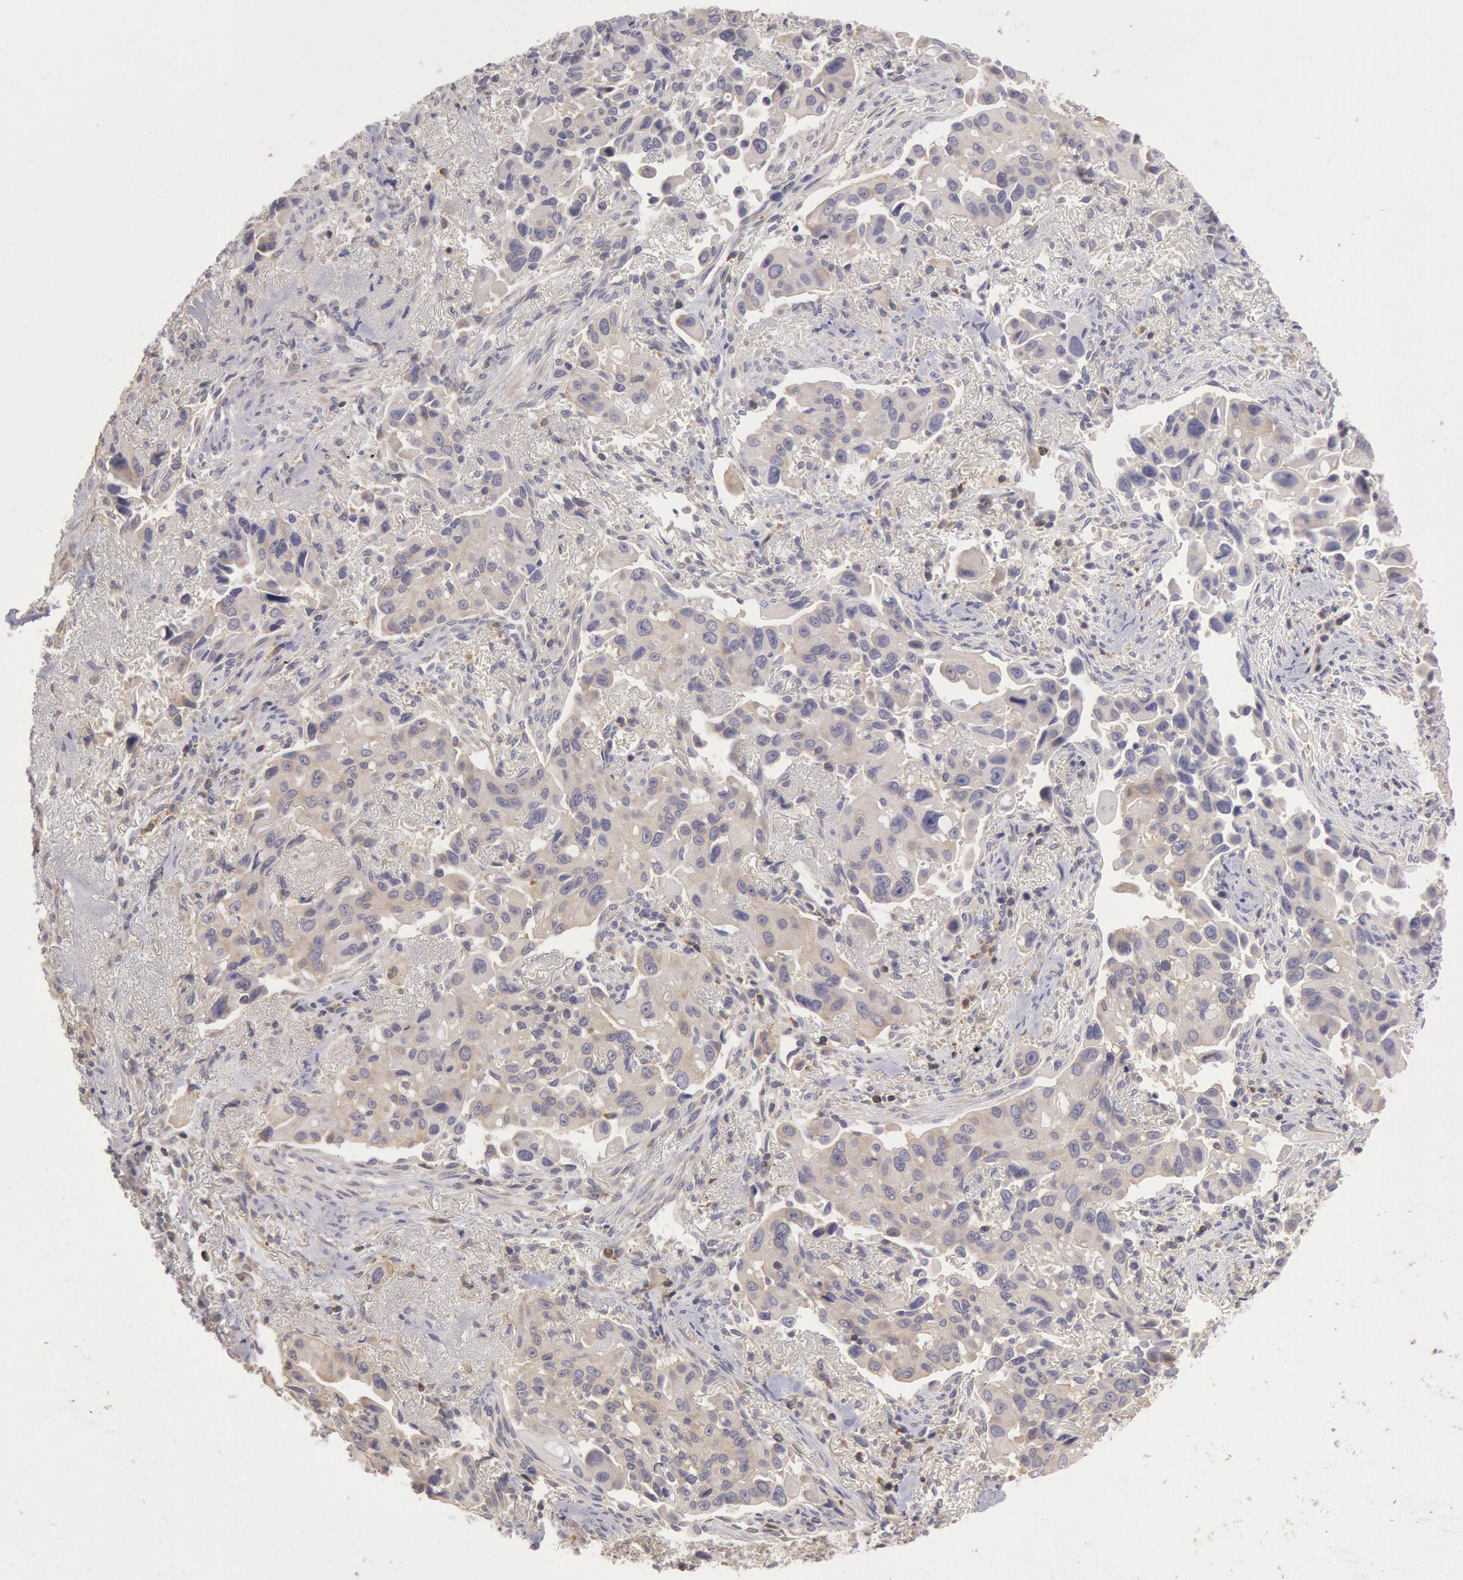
{"staining": {"intensity": "weak", "quantity": ">75%", "location": "cytoplasmic/membranous"}, "tissue": "lung cancer", "cell_type": "Tumor cells", "image_type": "cancer", "snomed": [{"axis": "morphology", "description": "Adenocarcinoma, NOS"}, {"axis": "topography", "description": "Lung"}], "caption": "Brown immunohistochemical staining in adenocarcinoma (lung) demonstrates weak cytoplasmic/membranous expression in approximately >75% of tumor cells.", "gene": "NMT2", "patient": {"sex": "male", "age": 68}}